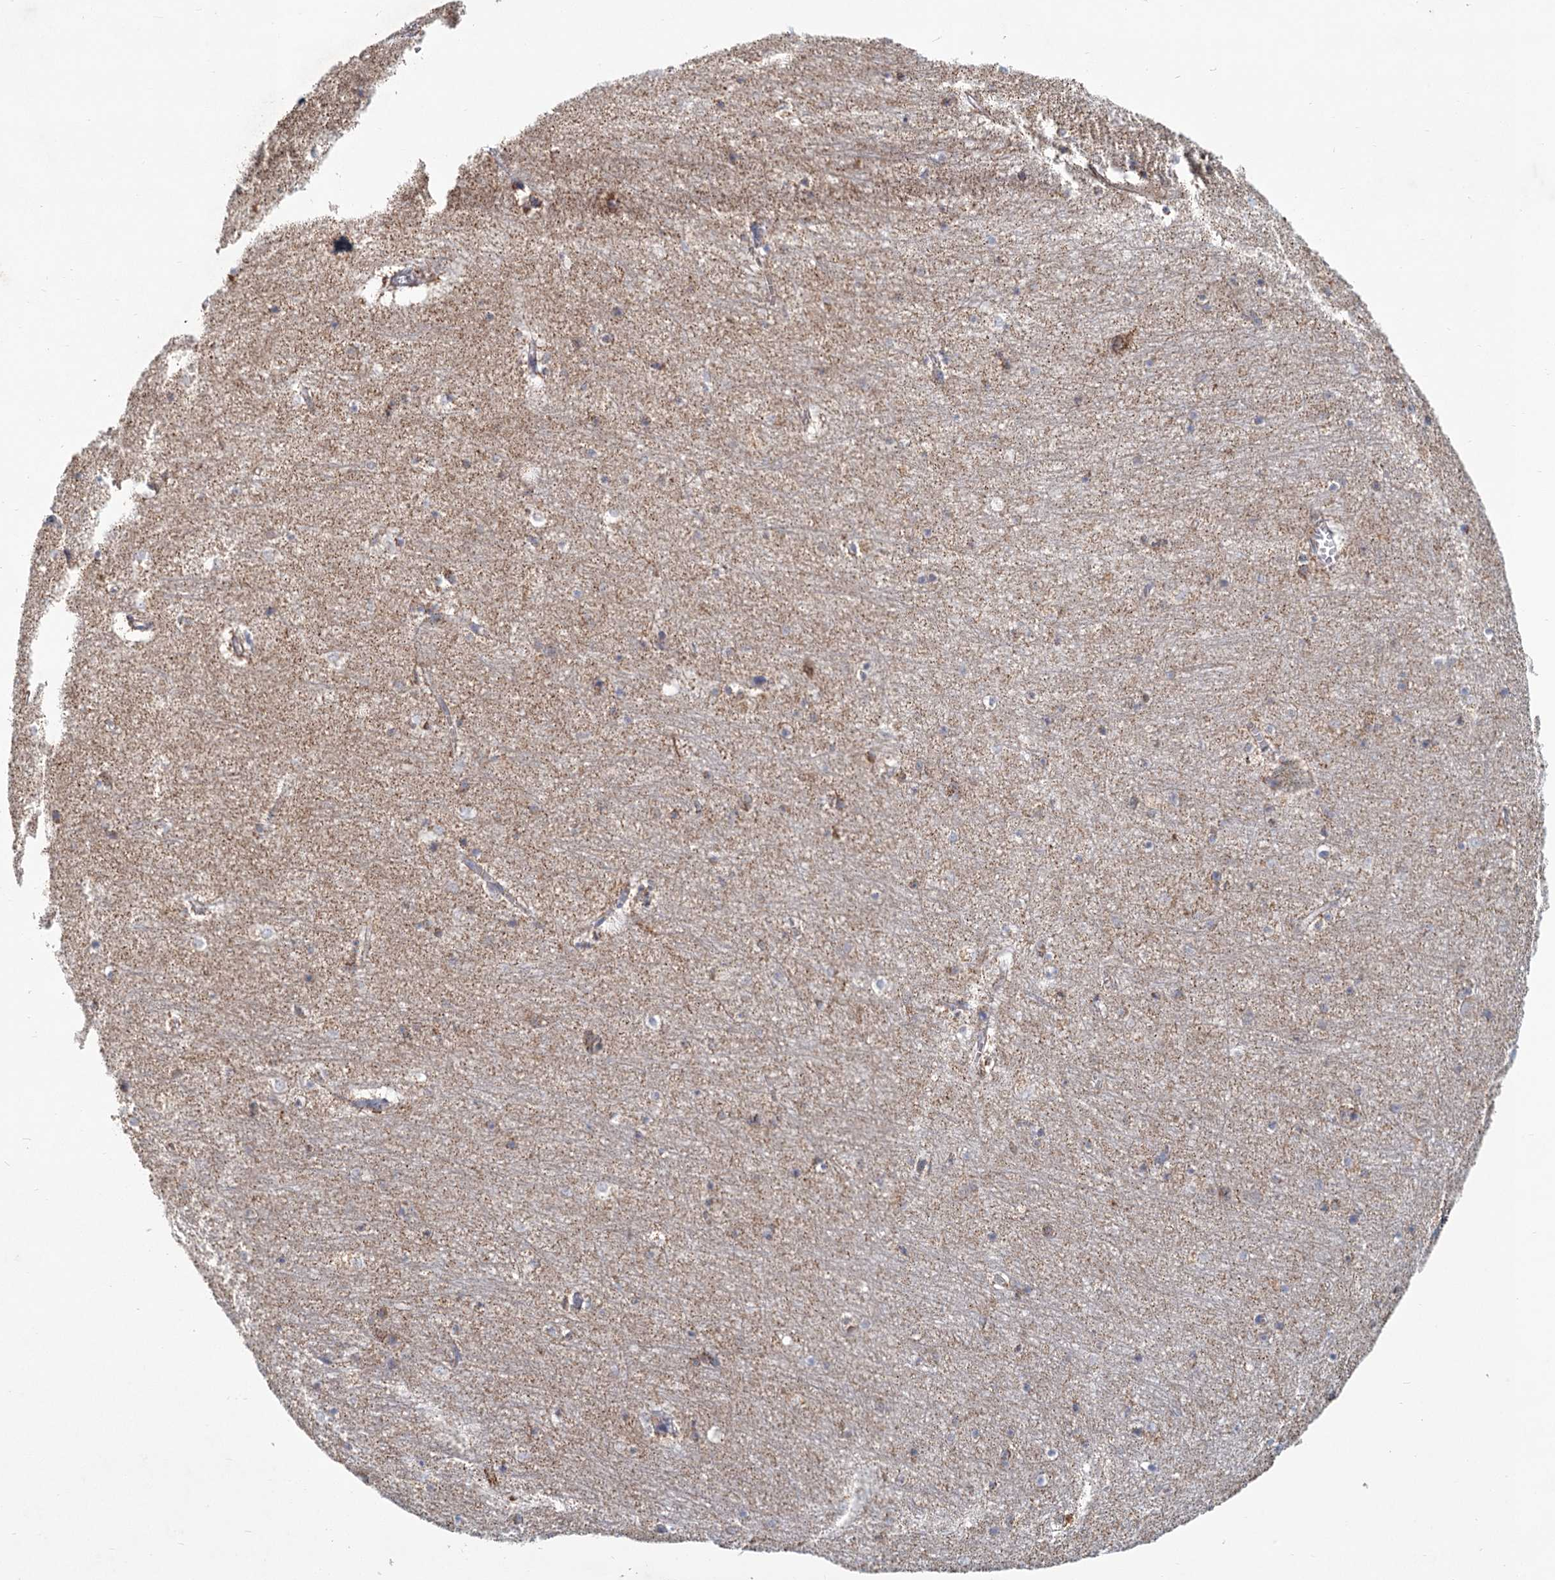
{"staining": {"intensity": "moderate", "quantity": "<25%", "location": "cytoplasmic/membranous"}, "tissue": "hippocampus", "cell_type": "Glial cells", "image_type": "normal", "snomed": [{"axis": "morphology", "description": "Normal tissue, NOS"}, {"axis": "topography", "description": "Hippocampus"}], "caption": "Immunohistochemistry (IHC) of unremarkable hippocampus demonstrates low levels of moderate cytoplasmic/membranous expression in approximately <25% of glial cells.", "gene": "NDUFC2", "patient": {"sex": "female", "age": 64}}